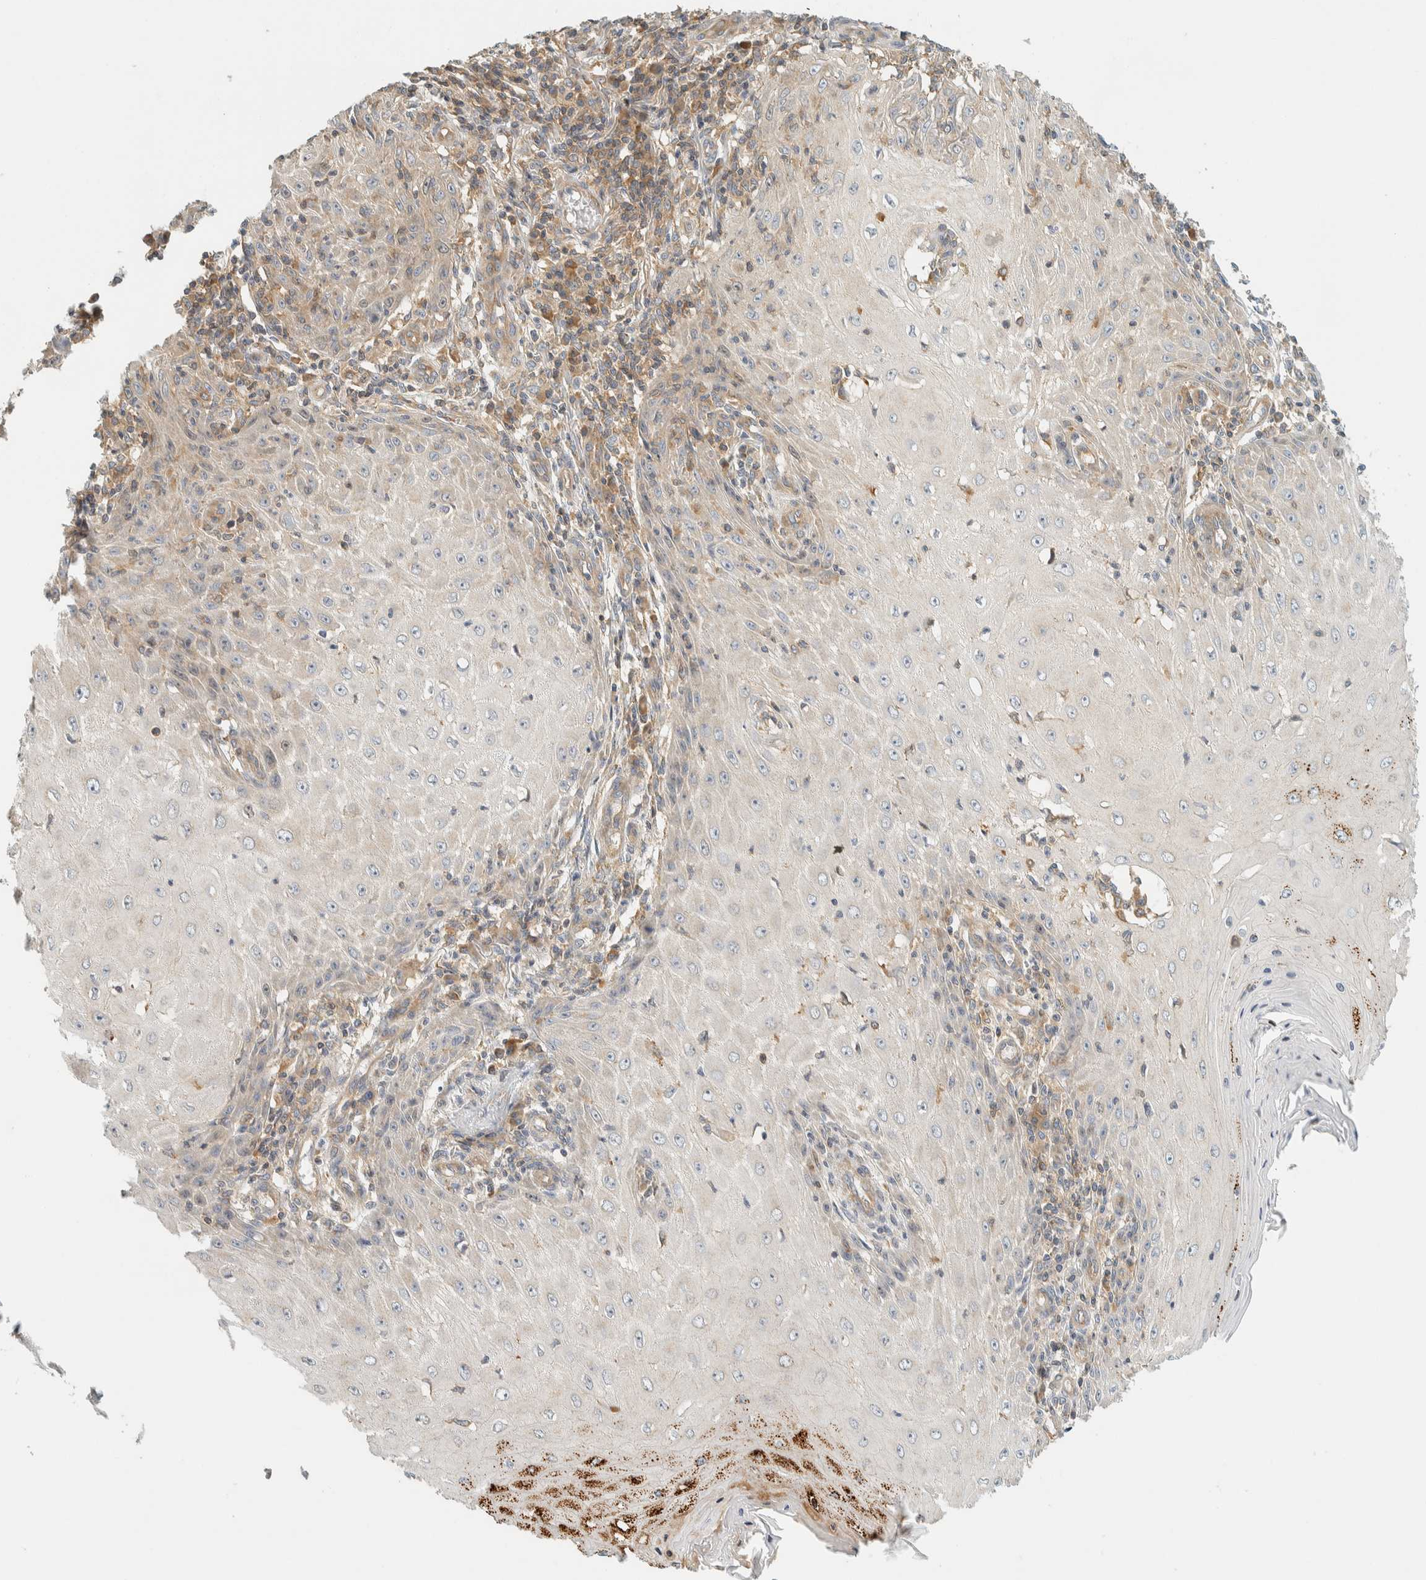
{"staining": {"intensity": "negative", "quantity": "none", "location": "none"}, "tissue": "skin cancer", "cell_type": "Tumor cells", "image_type": "cancer", "snomed": [{"axis": "morphology", "description": "Squamous cell carcinoma, NOS"}, {"axis": "topography", "description": "Skin"}], "caption": "Immunohistochemistry of human skin squamous cell carcinoma displays no positivity in tumor cells. (Brightfield microscopy of DAB IHC at high magnification).", "gene": "ARFGEF1", "patient": {"sex": "female", "age": 73}}